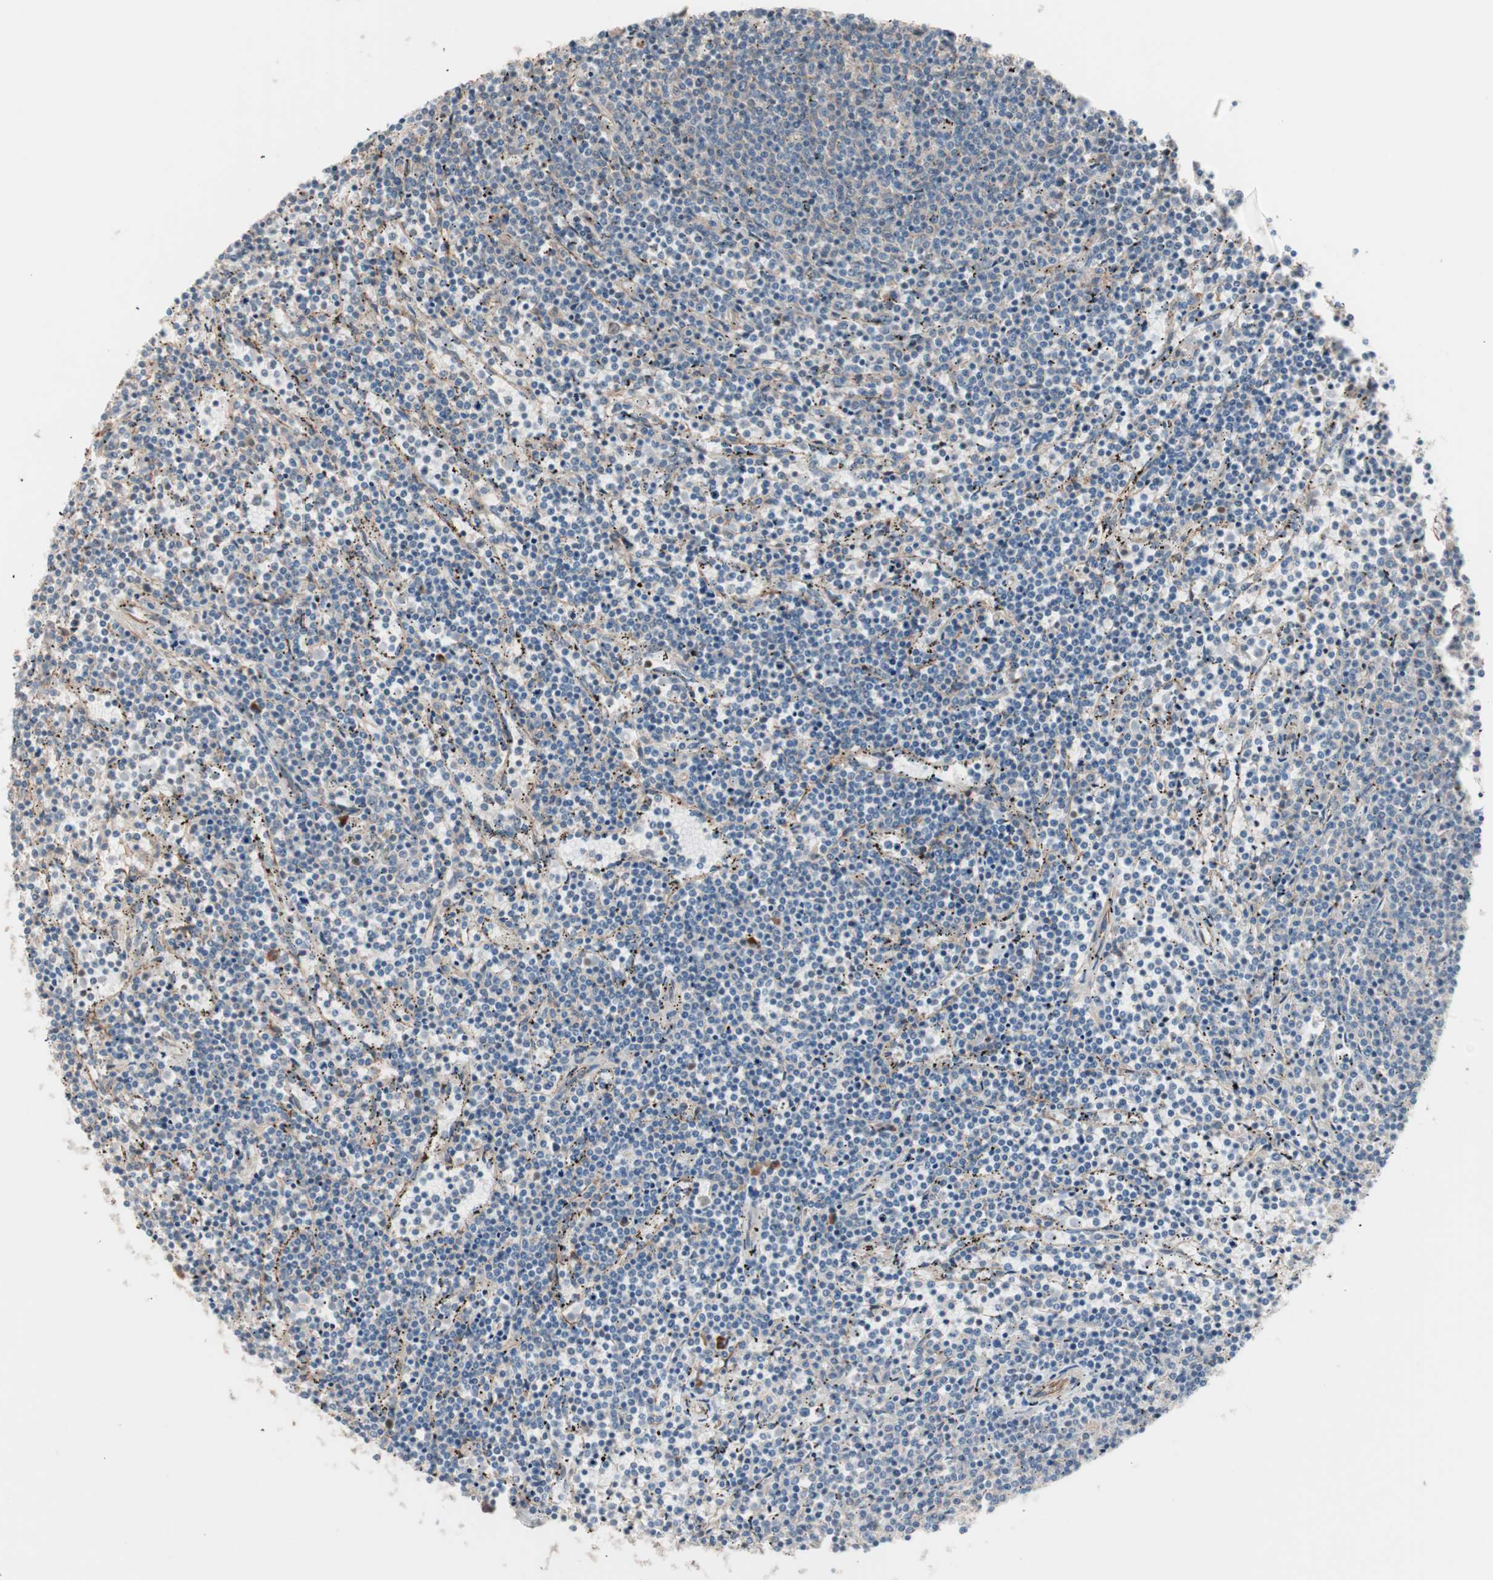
{"staining": {"intensity": "negative", "quantity": "none", "location": "none"}, "tissue": "lymphoma", "cell_type": "Tumor cells", "image_type": "cancer", "snomed": [{"axis": "morphology", "description": "Malignant lymphoma, non-Hodgkin's type, Low grade"}, {"axis": "topography", "description": "Spleen"}], "caption": "Protein analysis of lymphoma reveals no significant staining in tumor cells.", "gene": "ALG5", "patient": {"sex": "female", "age": 50}}